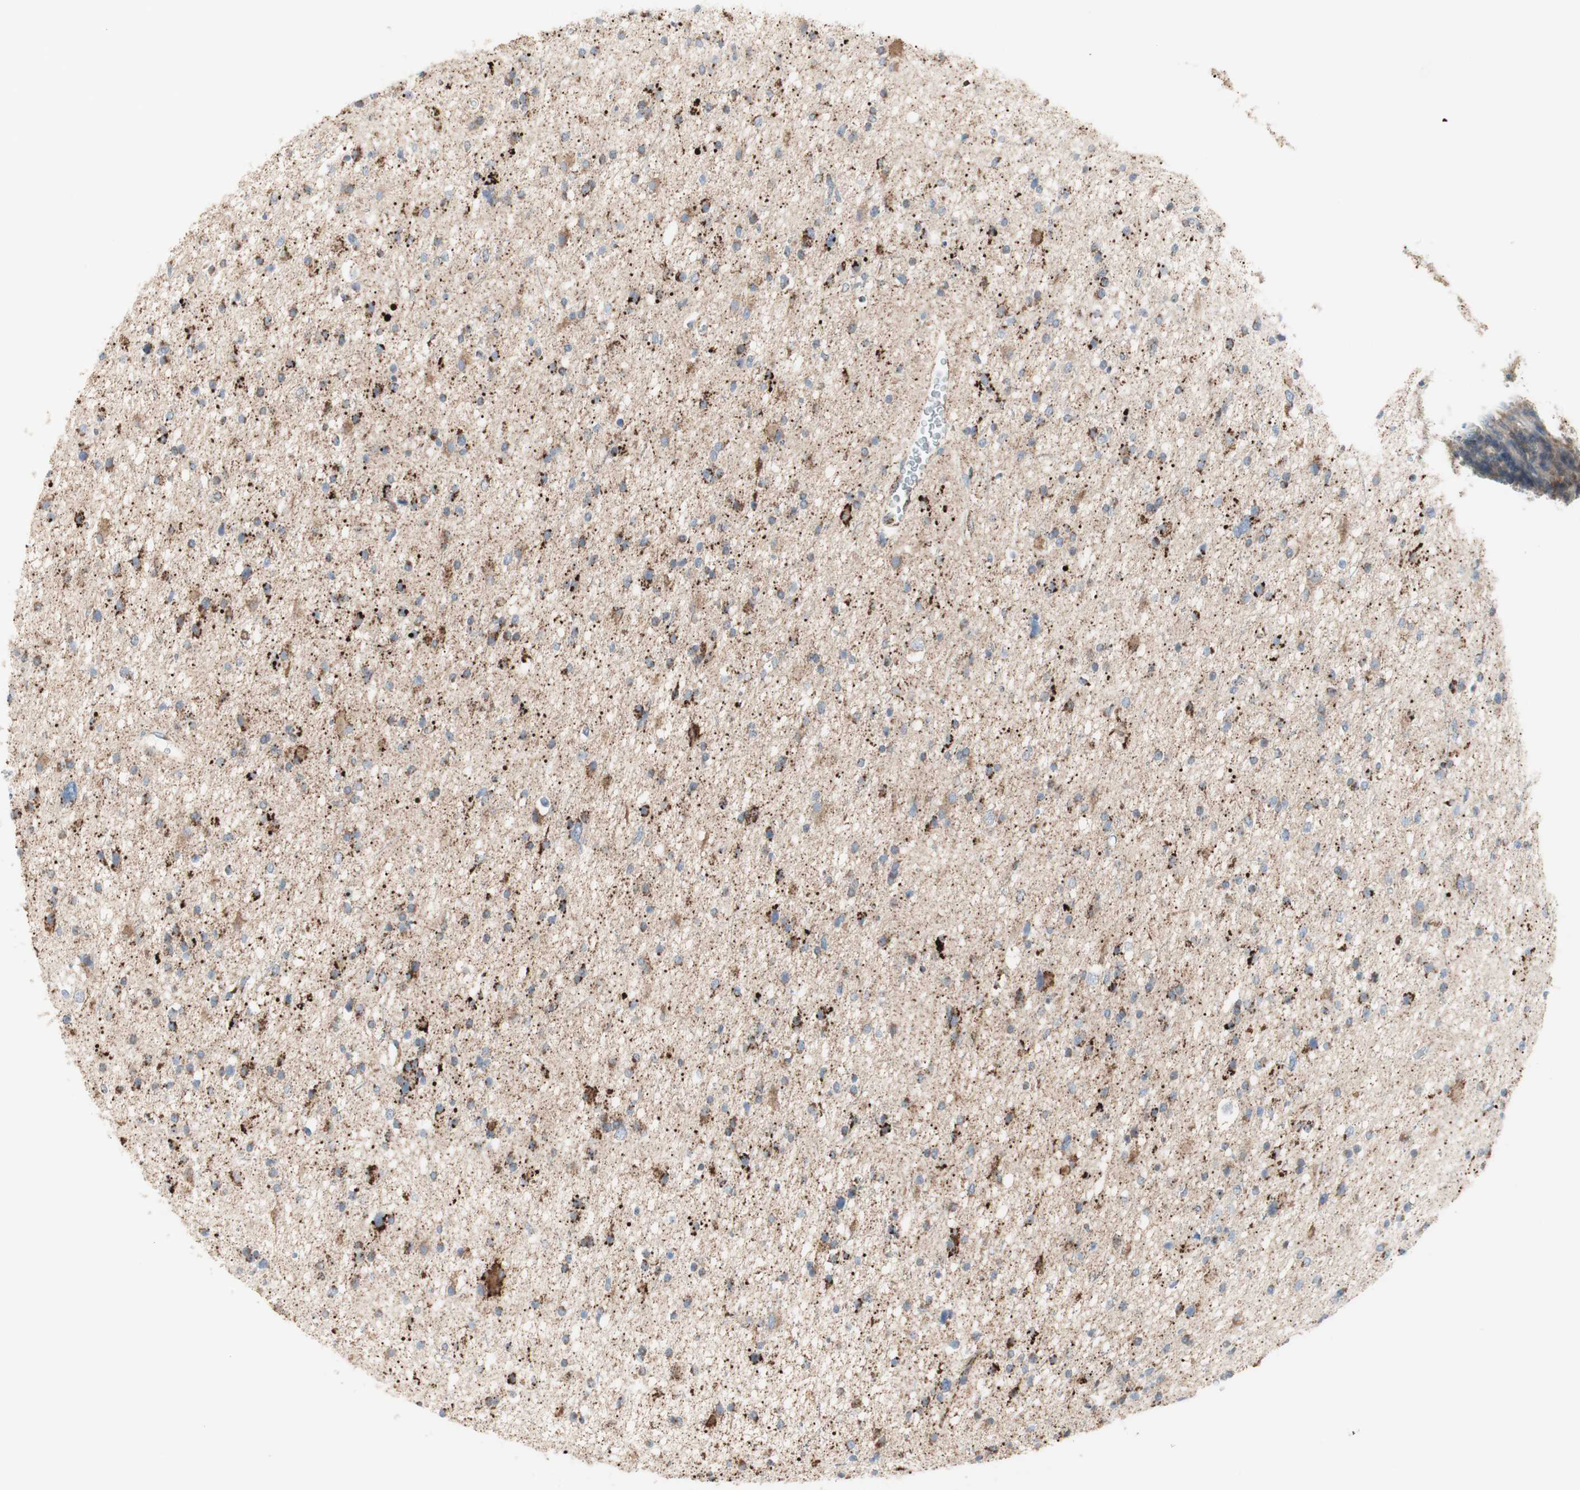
{"staining": {"intensity": "weak", "quantity": "<25%", "location": "cytoplasmic/membranous"}, "tissue": "glioma", "cell_type": "Tumor cells", "image_type": "cancer", "snomed": [{"axis": "morphology", "description": "Glioma, malignant, High grade"}, {"axis": "topography", "description": "Brain"}], "caption": "Immunohistochemistry of human malignant glioma (high-grade) shows no expression in tumor cells. The staining was performed using DAB (3,3'-diaminobenzidine) to visualize the protein expression in brown, while the nuclei were stained in blue with hematoxylin (Magnification: 20x).", "gene": "C3orf52", "patient": {"sex": "male", "age": 33}}